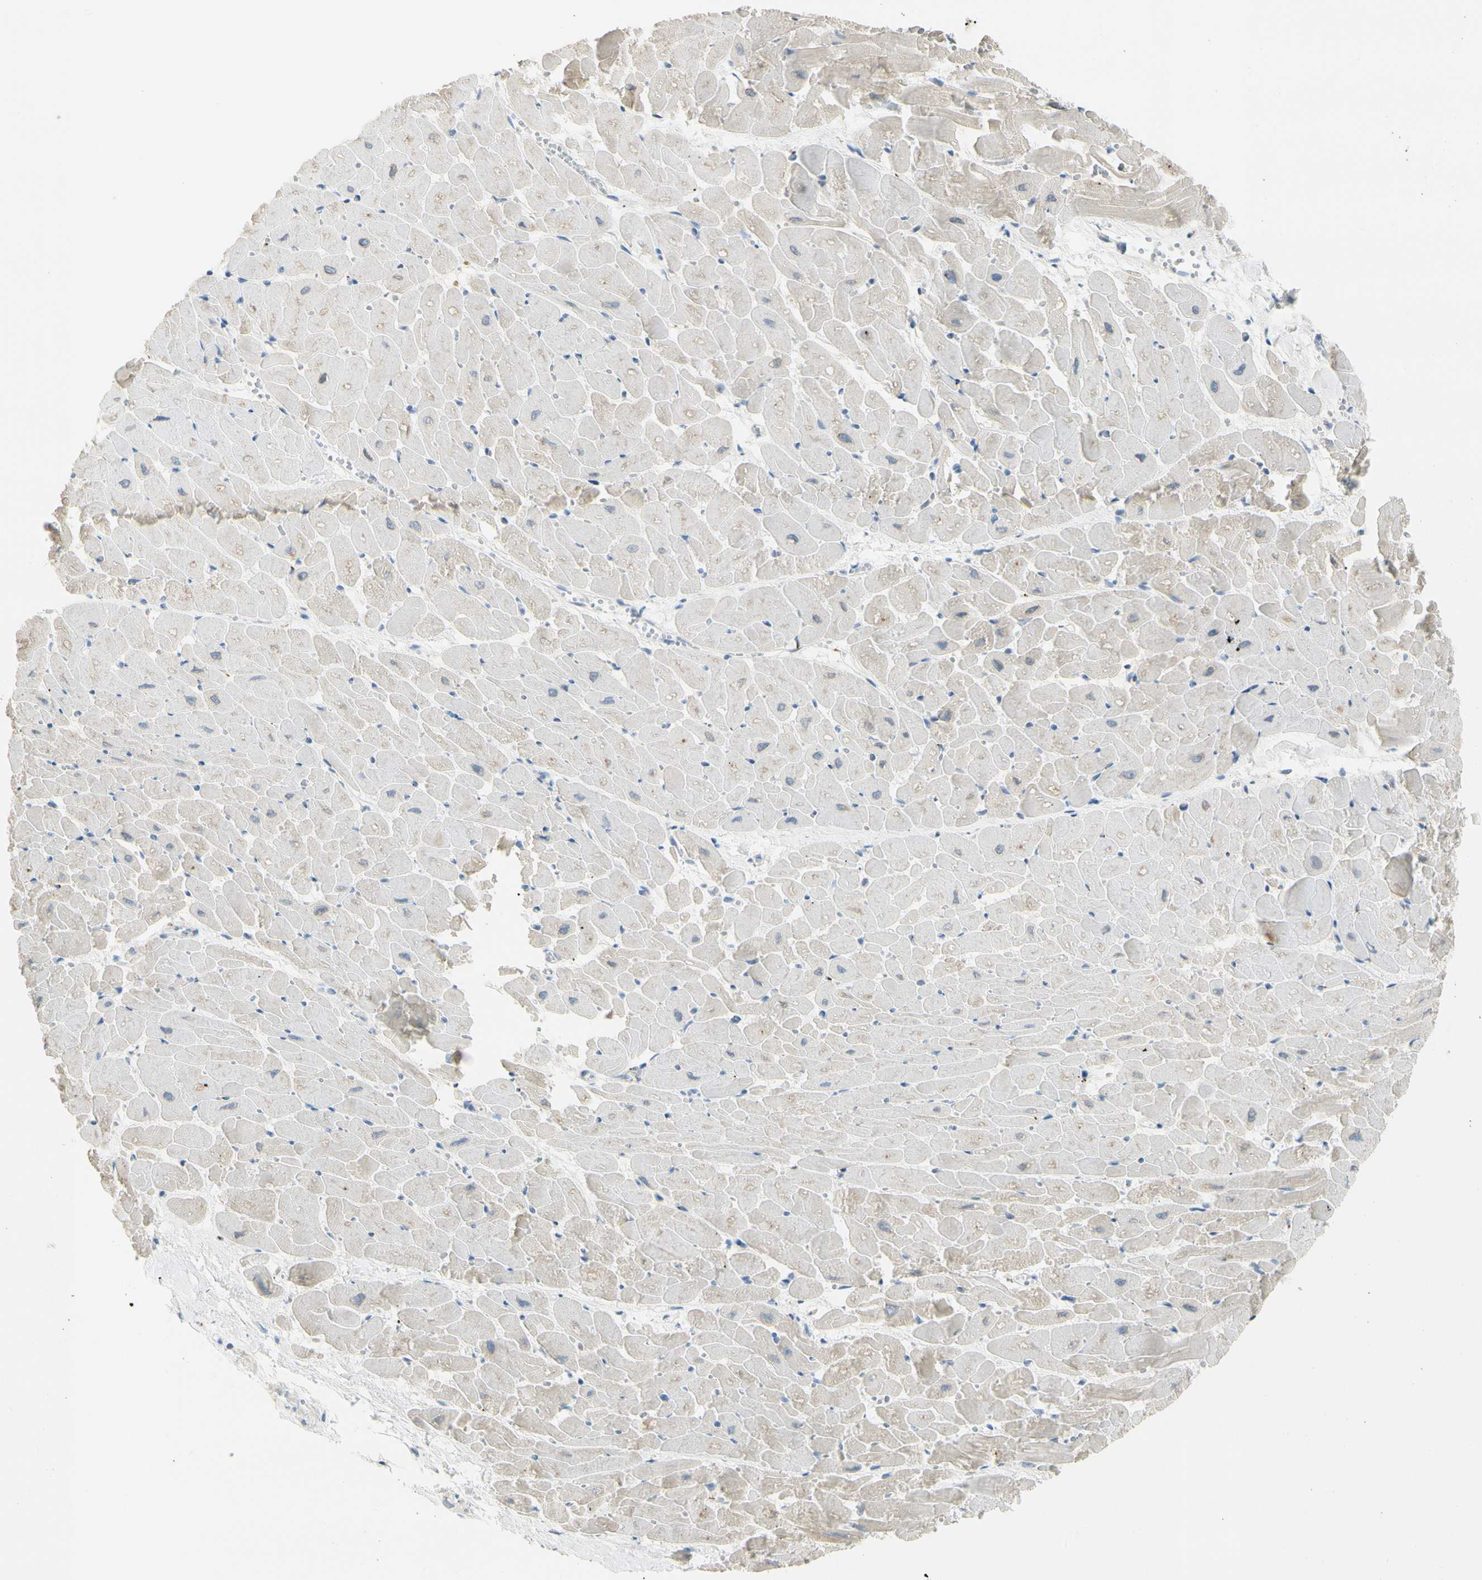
{"staining": {"intensity": "negative", "quantity": "none", "location": "none"}, "tissue": "heart muscle", "cell_type": "Cardiomyocytes", "image_type": "normal", "snomed": [{"axis": "morphology", "description": "Normal tissue, NOS"}, {"axis": "topography", "description": "Heart"}], "caption": "This is an IHC image of normal human heart muscle. There is no positivity in cardiomyocytes.", "gene": "B4GALNT1", "patient": {"sex": "female", "age": 19}}